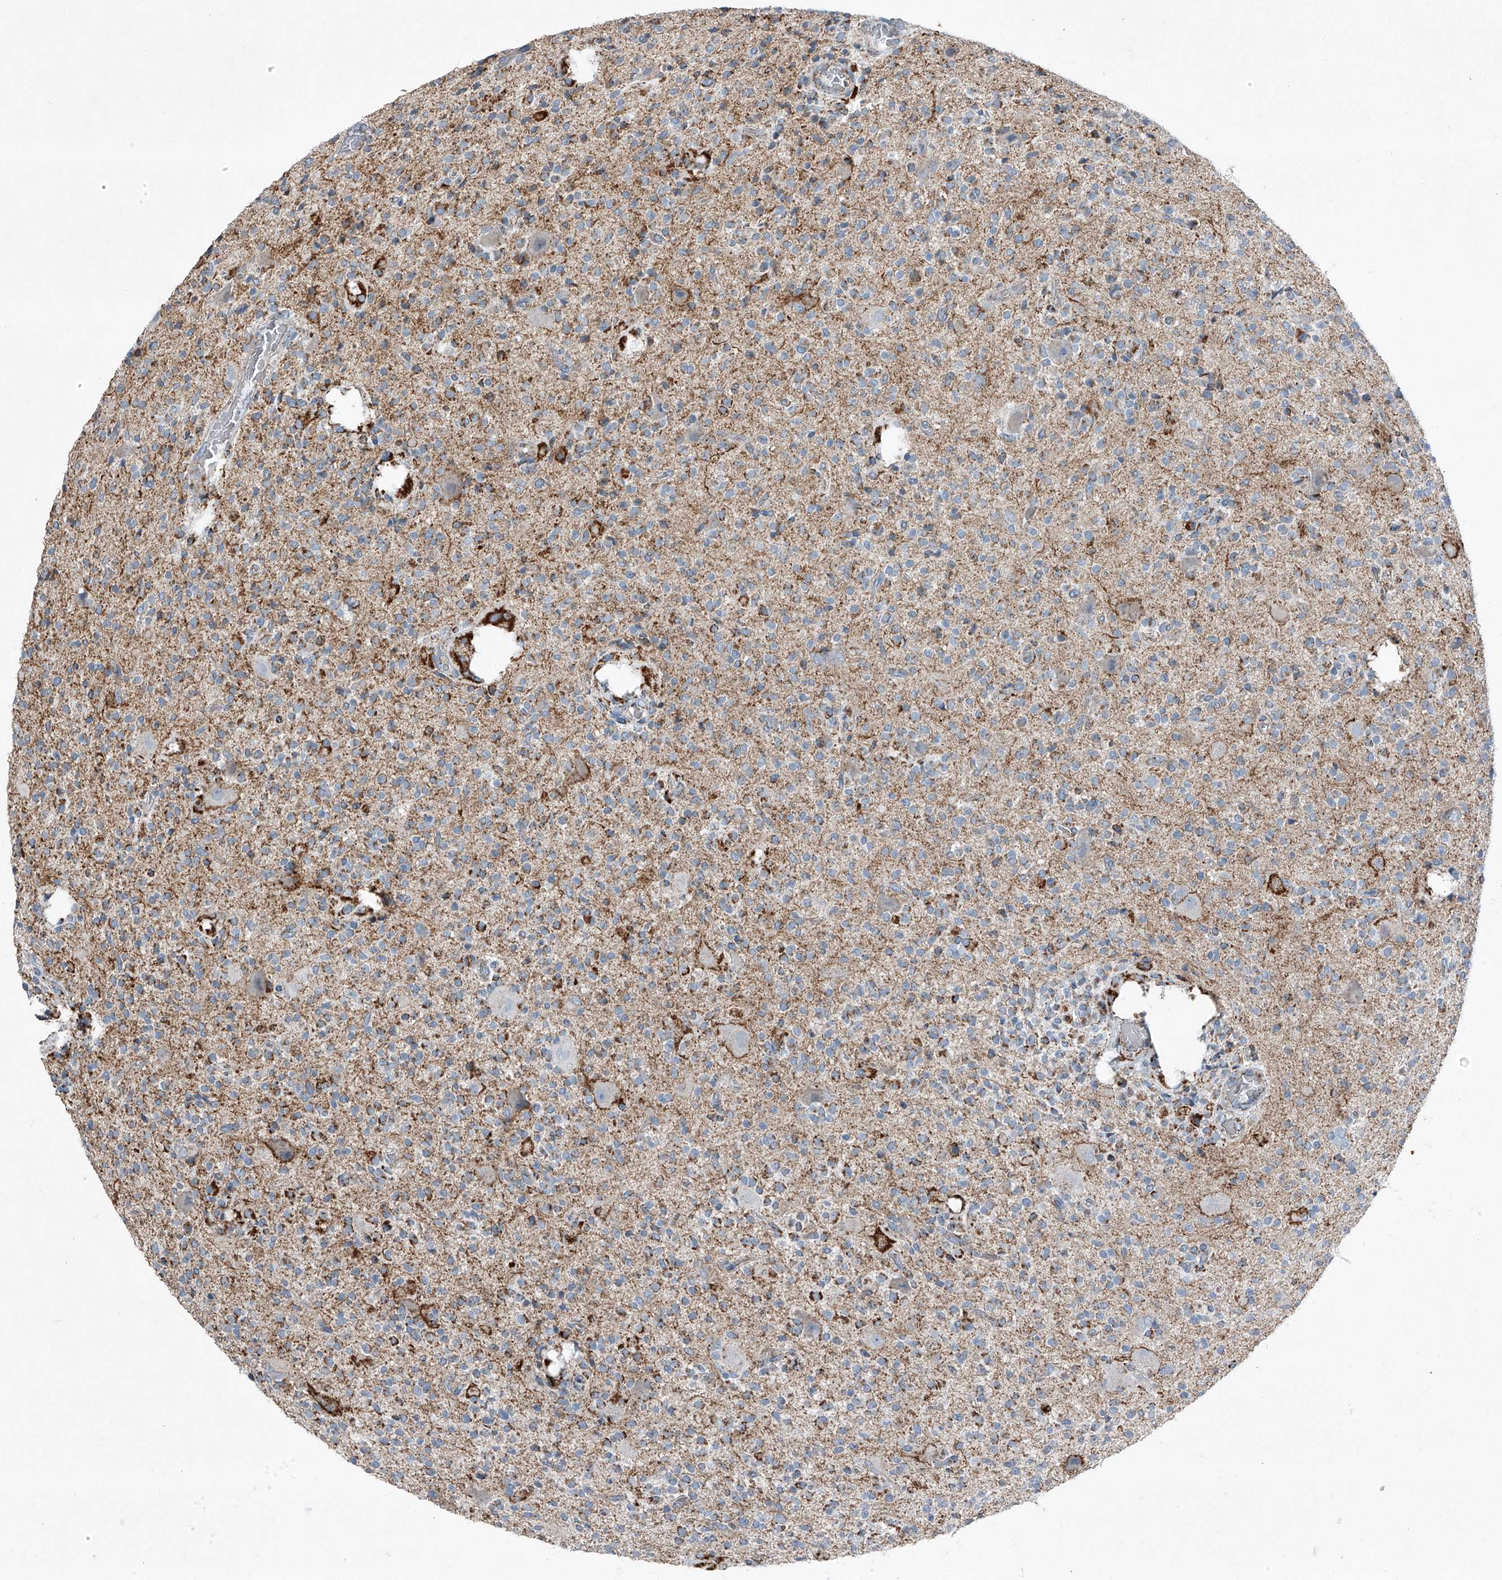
{"staining": {"intensity": "moderate", "quantity": "25%-75%", "location": "cytoplasmic/membranous"}, "tissue": "glioma", "cell_type": "Tumor cells", "image_type": "cancer", "snomed": [{"axis": "morphology", "description": "Glioma, malignant, High grade"}, {"axis": "topography", "description": "Brain"}], "caption": "Immunohistochemical staining of high-grade glioma (malignant) reveals medium levels of moderate cytoplasmic/membranous protein staining in approximately 25%-75% of tumor cells.", "gene": "CHRNA7", "patient": {"sex": "male", "age": 34}}